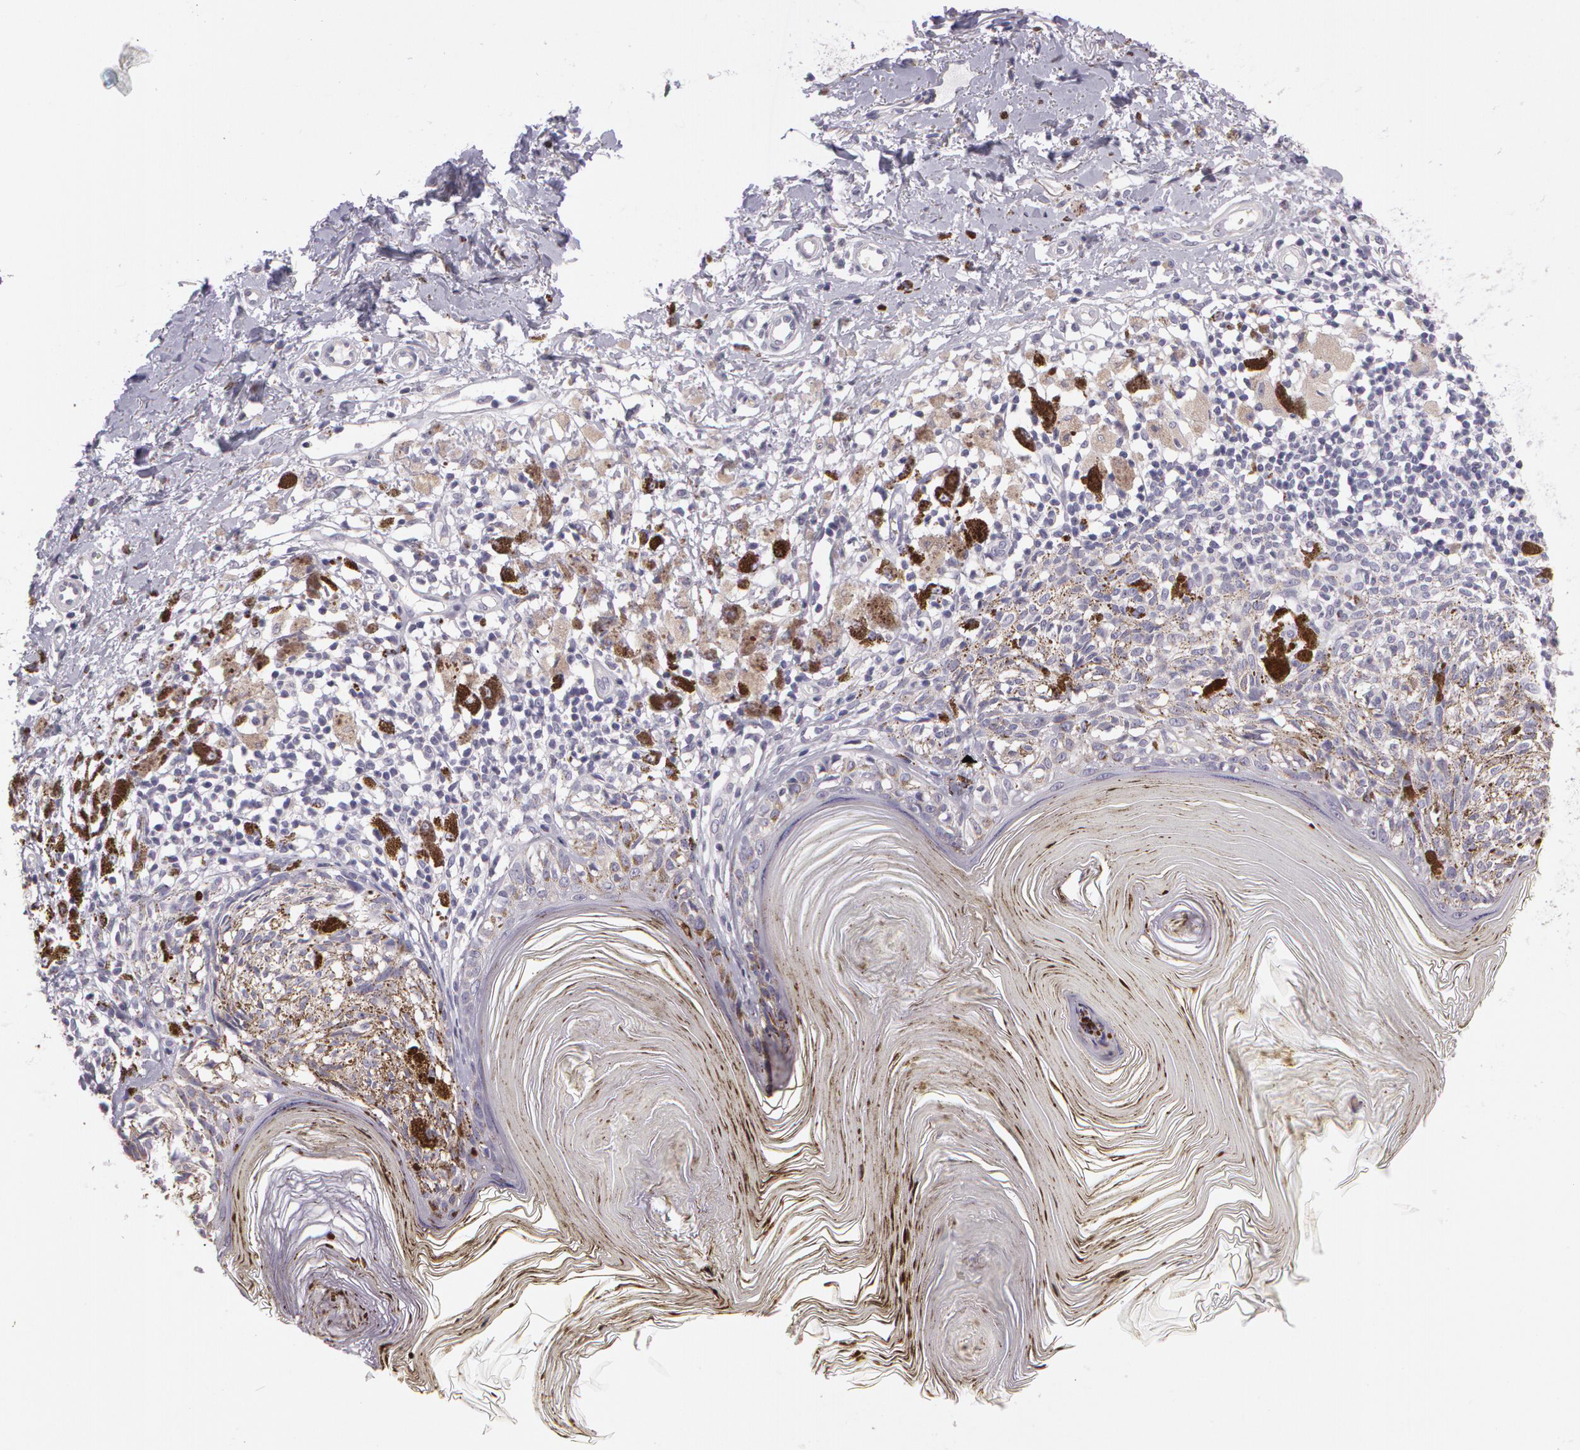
{"staining": {"intensity": "negative", "quantity": "none", "location": "none"}, "tissue": "melanoma", "cell_type": "Tumor cells", "image_type": "cancer", "snomed": [{"axis": "morphology", "description": "Malignant melanoma, NOS"}, {"axis": "topography", "description": "Skin"}], "caption": "Immunohistochemical staining of malignant melanoma demonstrates no significant expression in tumor cells. Brightfield microscopy of immunohistochemistry (IHC) stained with DAB (brown) and hematoxylin (blue), captured at high magnification.", "gene": "G2E3", "patient": {"sex": "male", "age": 88}}